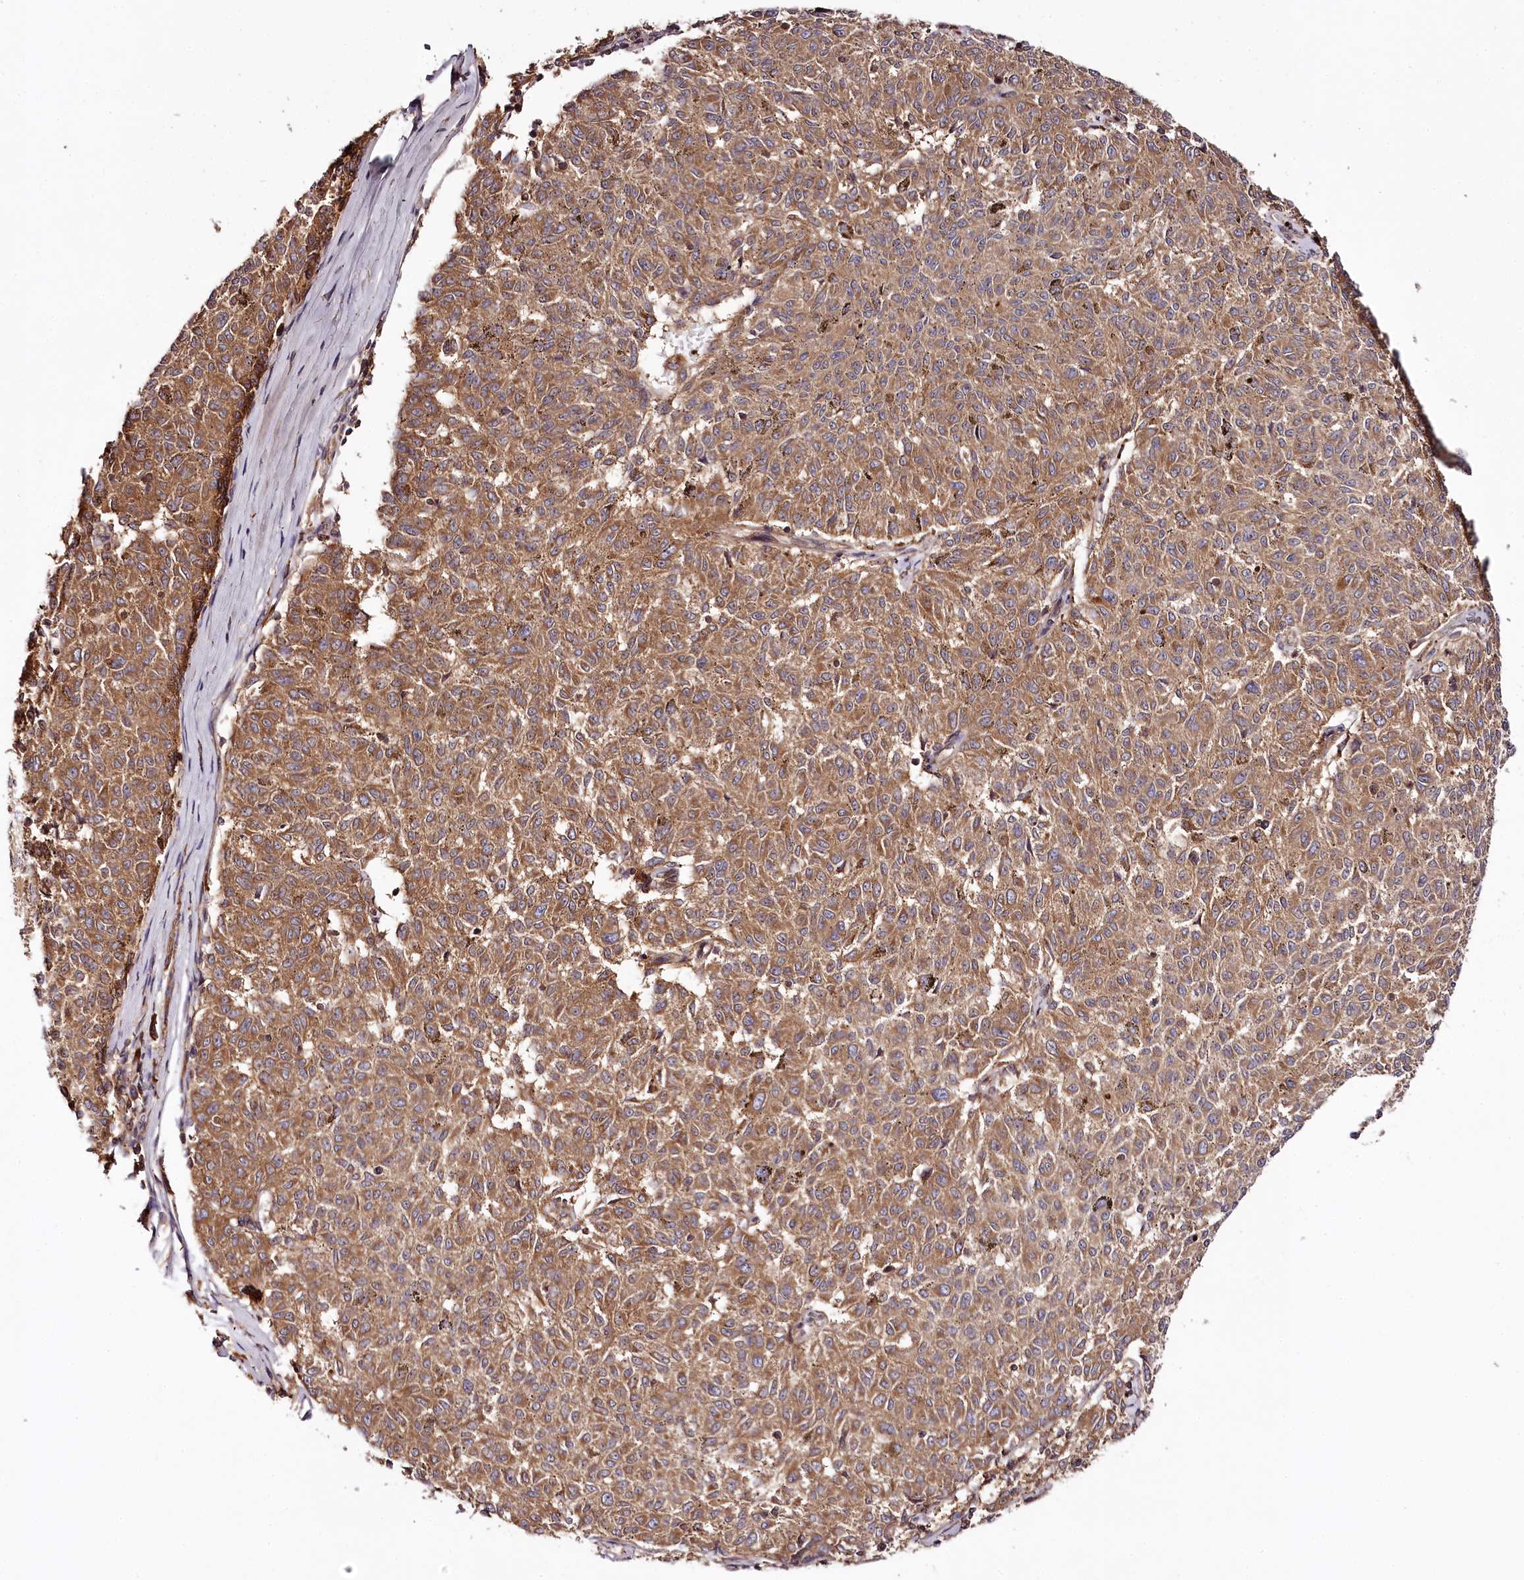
{"staining": {"intensity": "moderate", "quantity": ">75%", "location": "cytoplasmic/membranous"}, "tissue": "melanoma", "cell_type": "Tumor cells", "image_type": "cancer", "snomed": [{"axis": "morphology", "description": "Malignant melanoma, NOS"}, {"axis": "topography", "description": "Skin"}], "caption": "A brown stain labels moderate cytoplasmic/membranous positivity of a protein in malignant melanoma tumor cells.", "gene": "TARS1", "patient": {"sex": "female", "age": 72}}